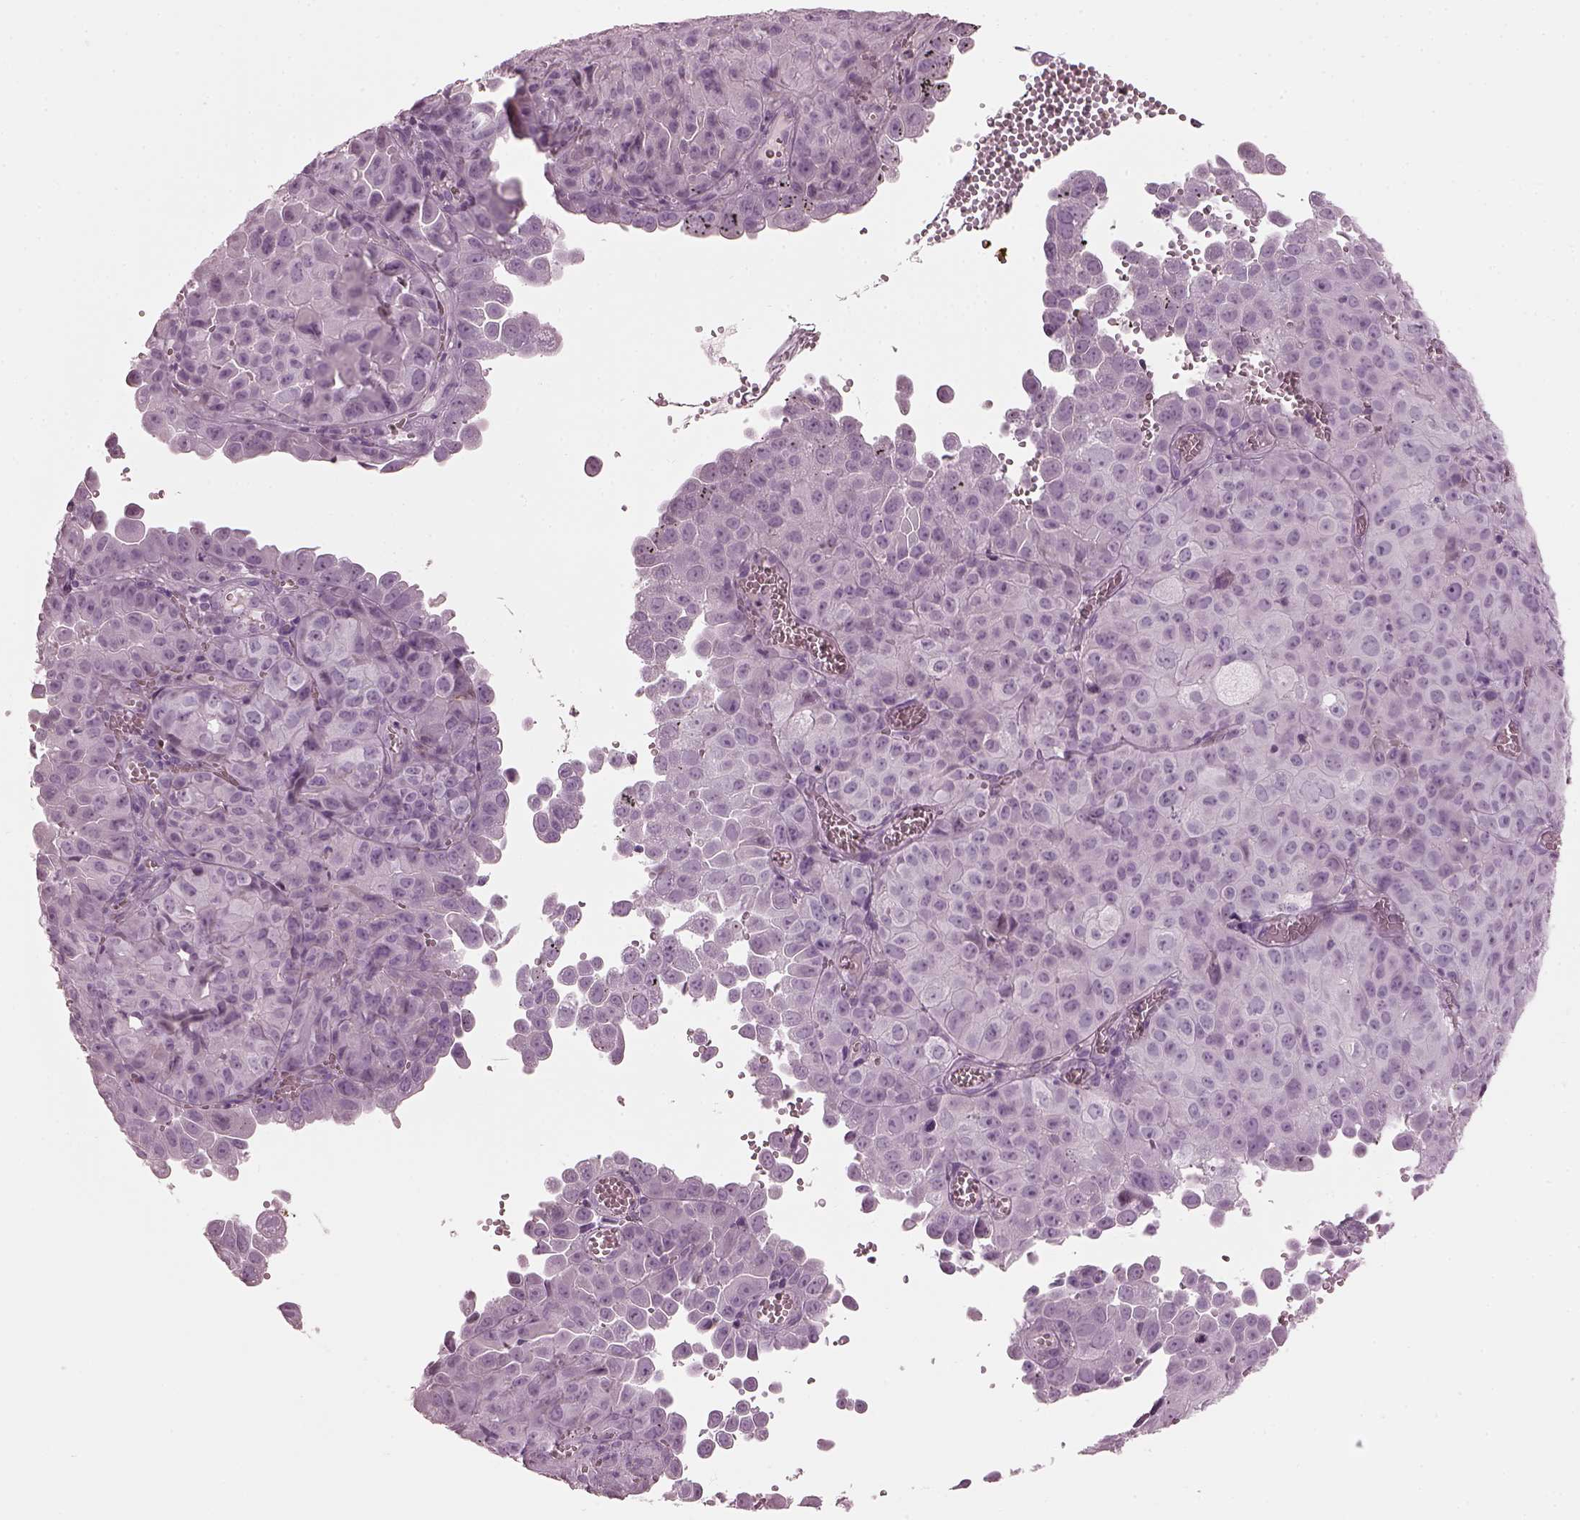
{"staining": {"intensity": "negative", "quantity": "none", "location": "none"}, "tissue": "cervical cancer", "cell_type": "Tumor cells", "image_type": "cancer", "snomed": [{"axis": "morphology", "description": "Squamous cell carcinoma, NOS"}, {"axis": "topography", "description": "Cervix"}], "caption": "High power microscopy micrograph of an IHC photomicrograph of cervical squamous cell carcinoma, revealing no significant positivity in tumor cells.", "gene": "HYDIN", "patient": {"sex": "female", "age": 55}}